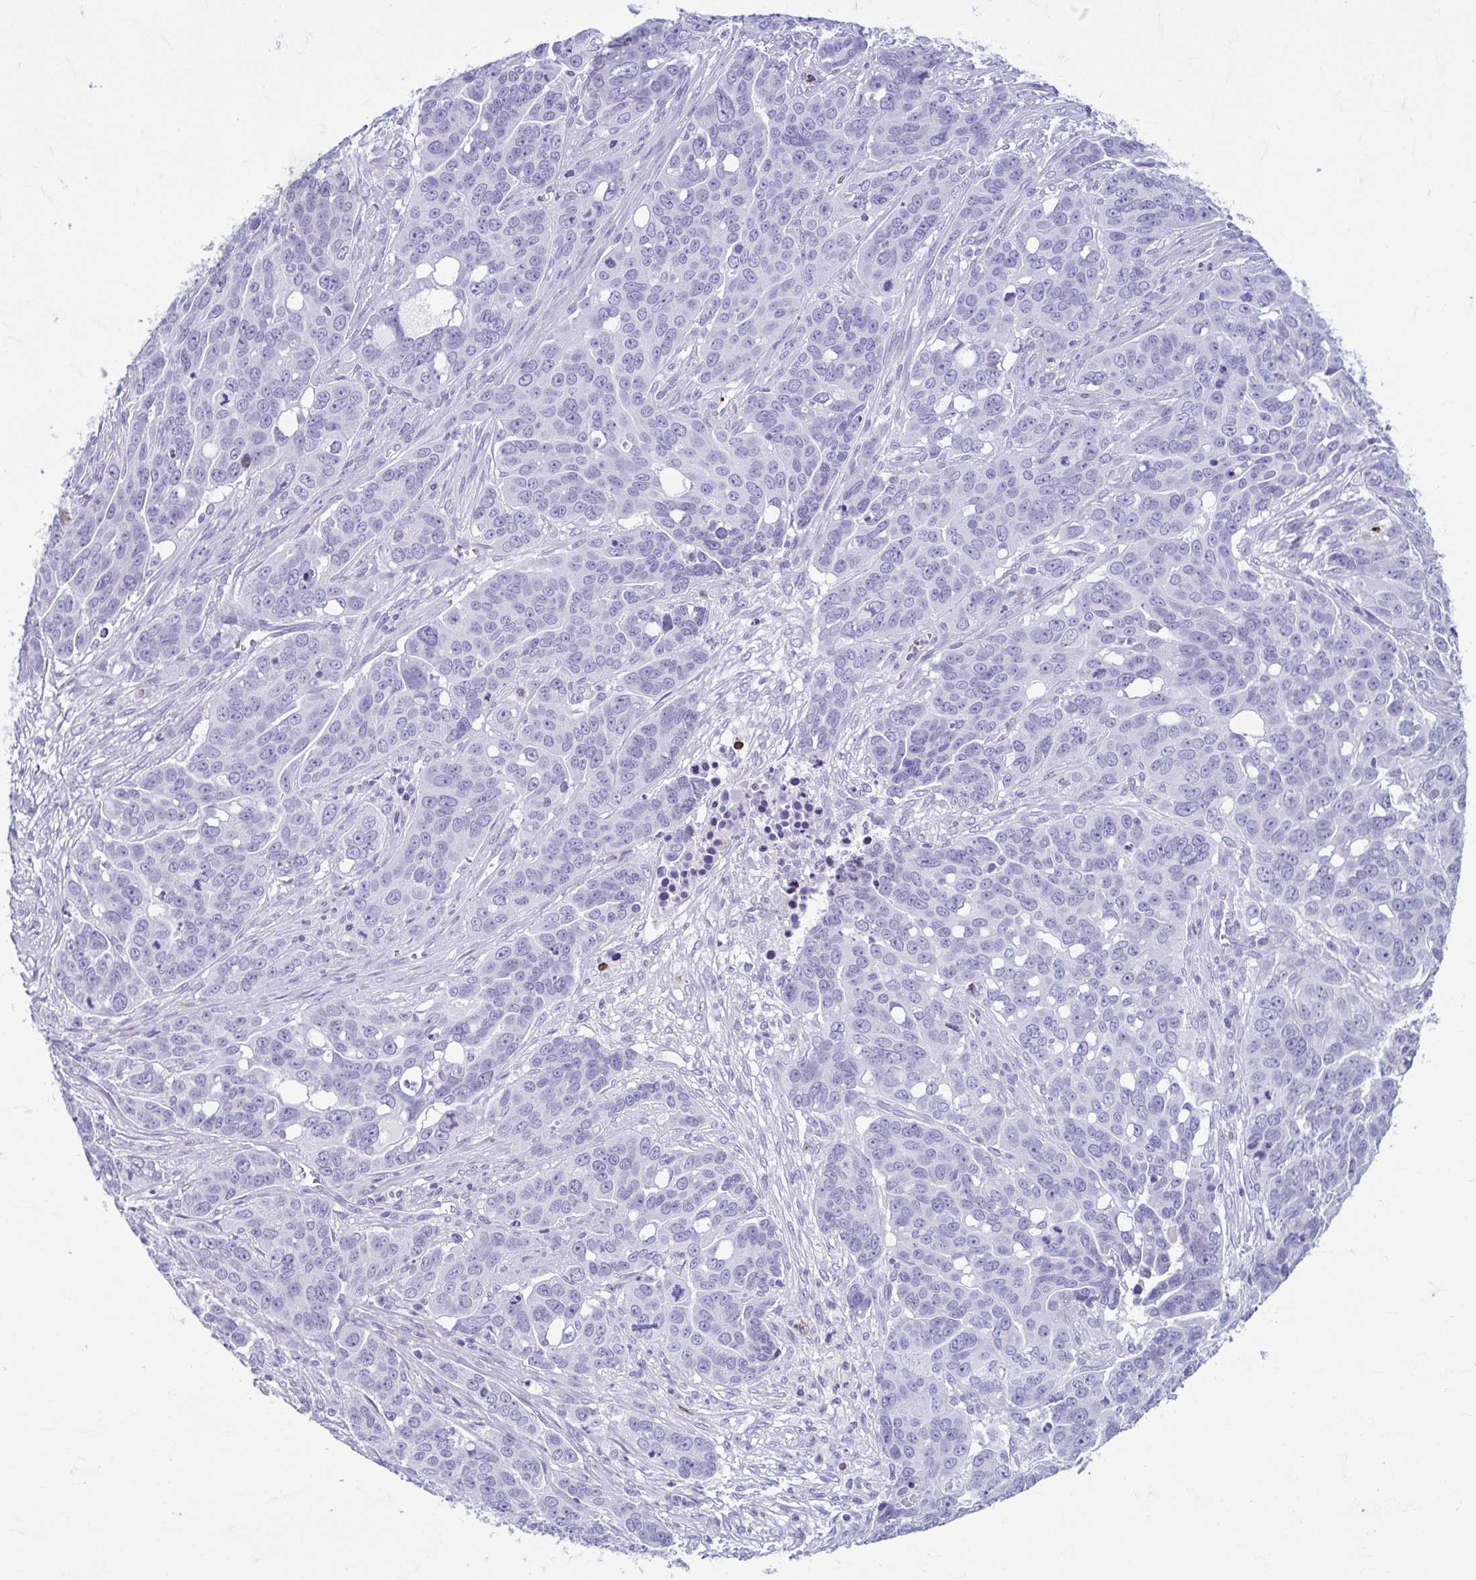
{"staining": {"intensity": "negative", "quantity": "none", "location": "none"}, "tissue": "ovarian cancer", "cell_type": "Tumor cells", "image_type": "cancer", "snomed": [{"axis": "morphology", "description": "Carcinoma, endometroid"}, {"axis": "topography", "description": "Ovary"}], "caption": "Micrograph shows no significant protein staining in tumor cells of ovarian cancer.", "gene": "TCEAL3", "patient": {"sex": "female", "age": 78}}